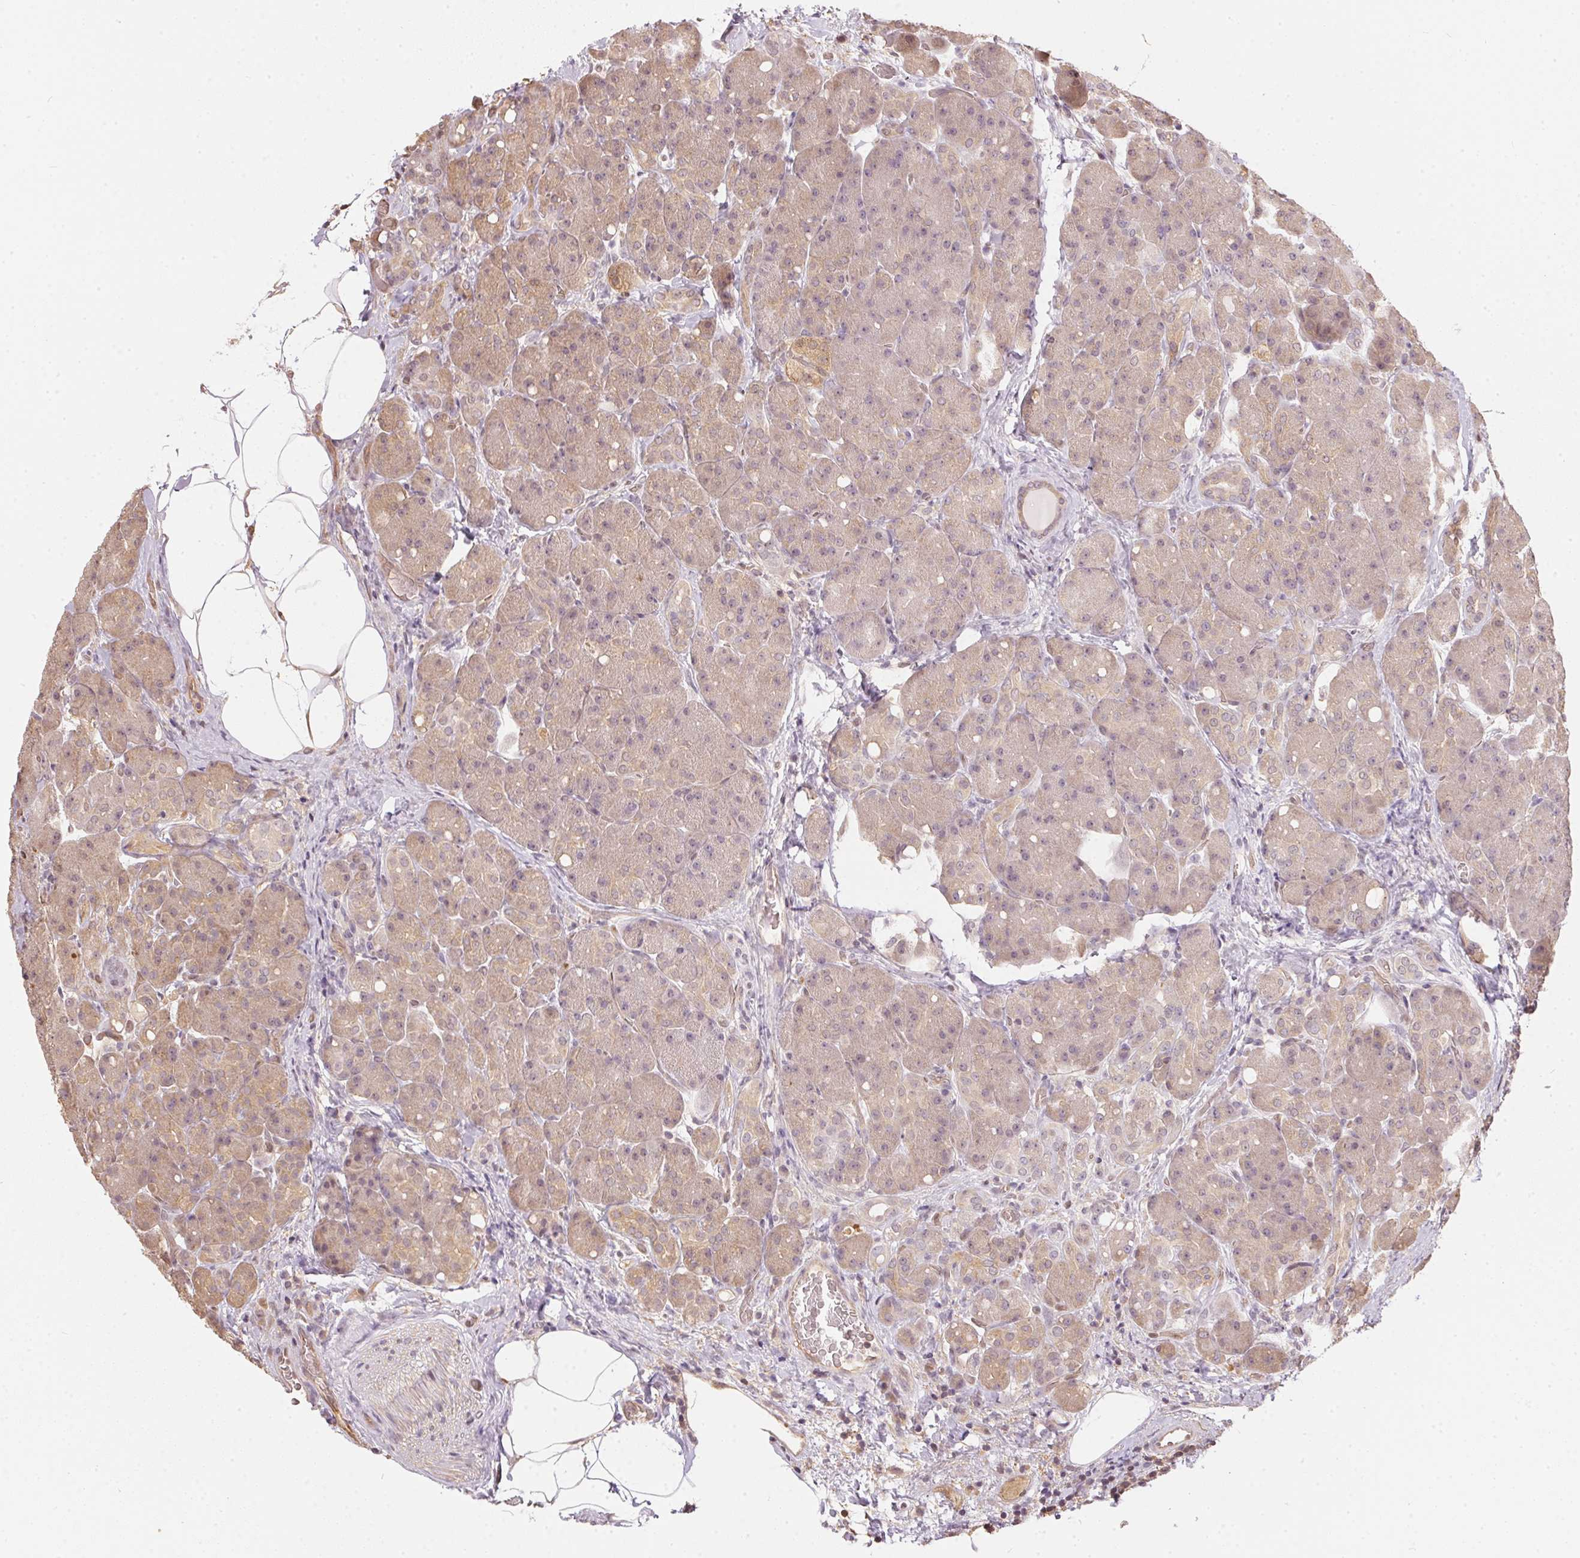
{"staining": {"intensity": "moderate", "quantity": ">75%", "location": "cytoplasmic/membranous"}, "tissue": "pancreas", "cell_type": "Exocrine glandular cells", "image_type": "normal", "snomed": [{"axis": "morphology", "description": "Normal tissue, NOS"}, {"axis": "topography", "description": "Pancreas"}], "caption": "Immunohistochemistry (IHC) (DAB (3,3'-diaminobenzidine)) staining of benign human pancreas displays moderate cytoplasmic/membranous protein positivity in approximately >75% of exocrine glandular cells.", "gene": "BLMH", "patient": {"sex": "male", "age": 55}}